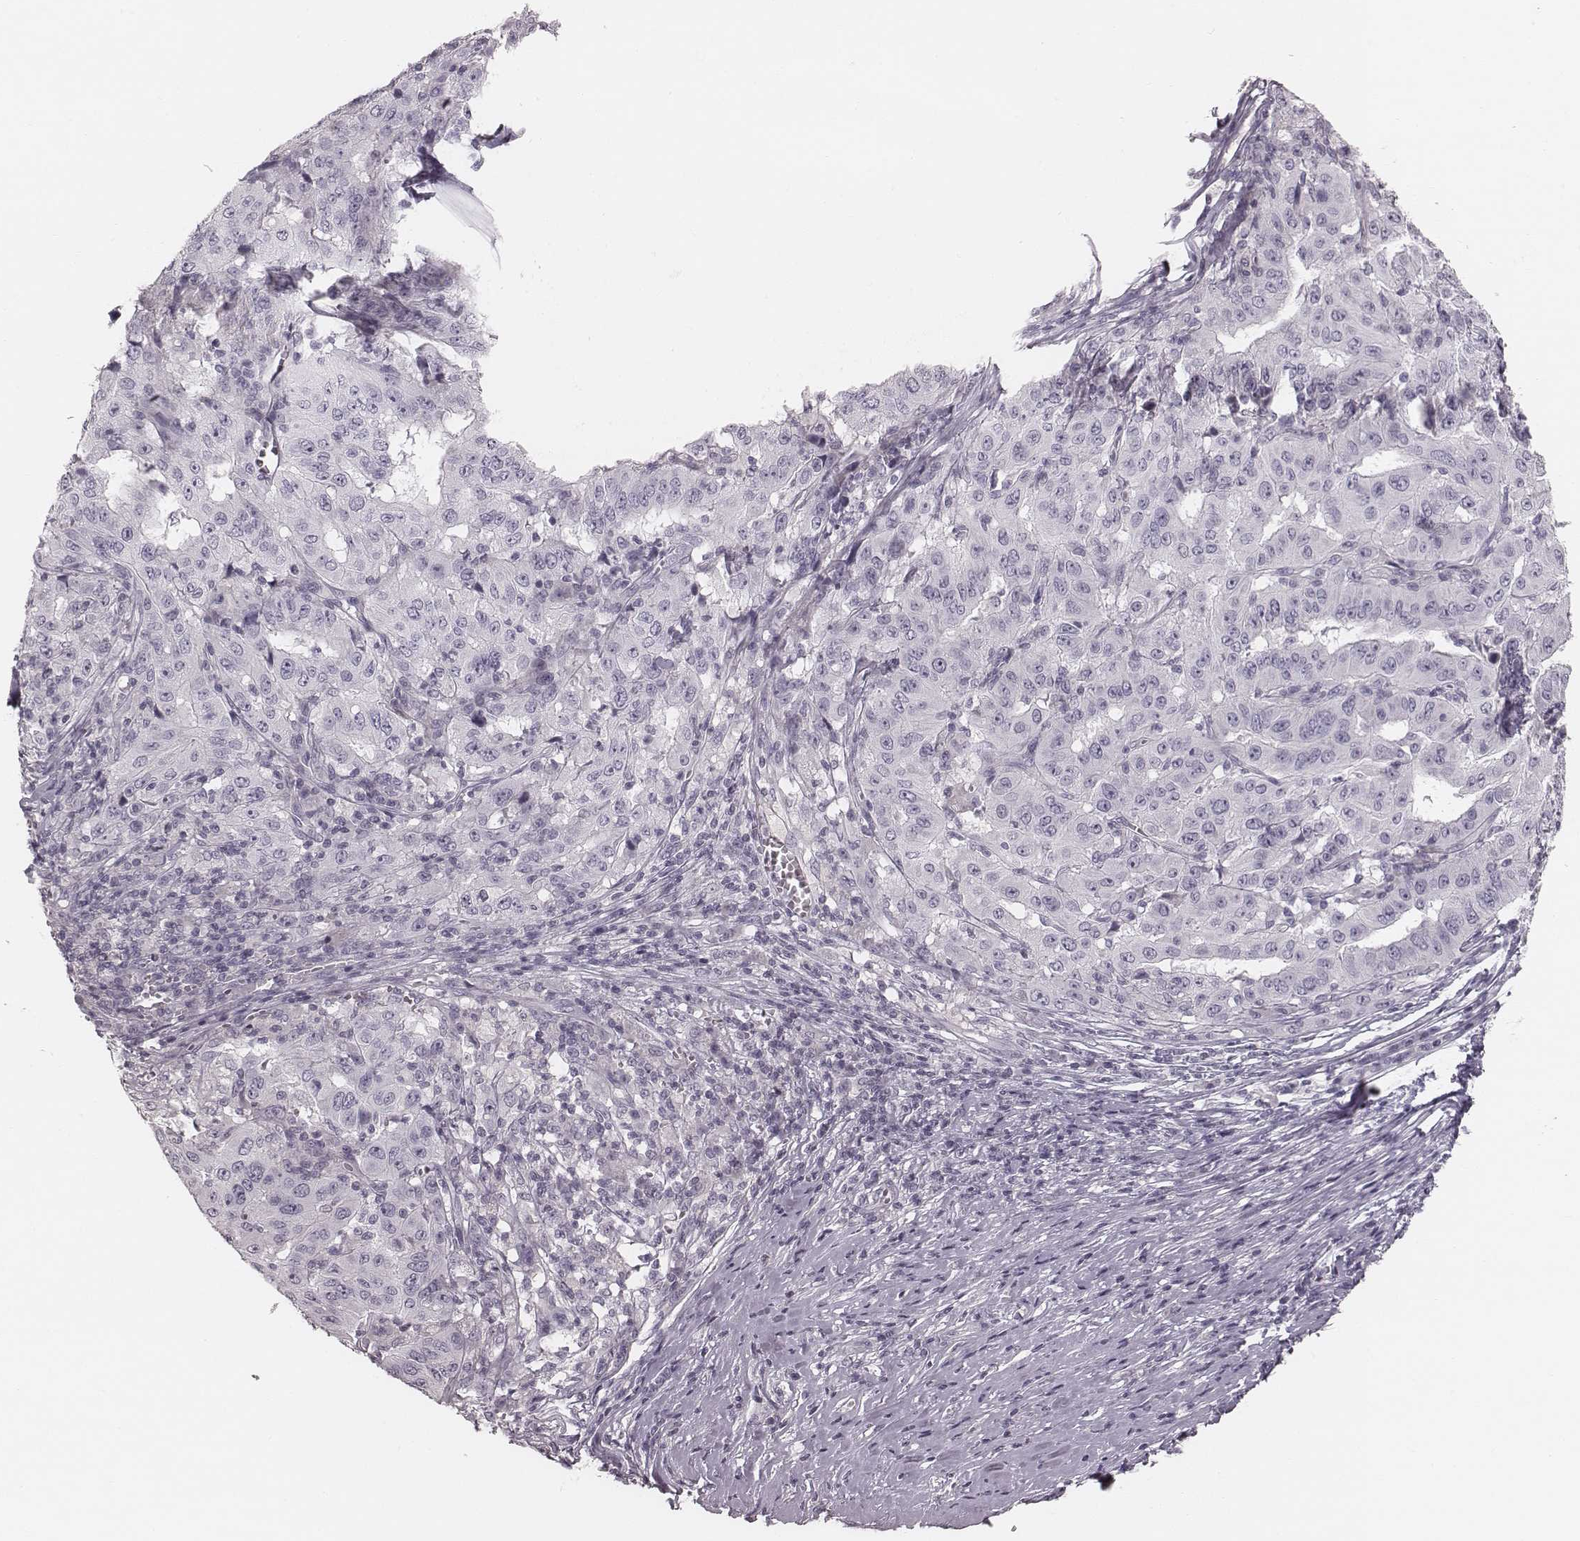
{"staining": {"intensity": "negative", "quantity": "none", "location": "none"}, "tissue": "pancreatic cancer", "cell_type": "Tumor cells", "image_type": "cancer", "snomed": [{"axis": "morphology", "description": "Adenocarcinoma, NOS"}, {"axis": "topography", "description": "Pancreas"}], "caption": "A high-resolution image shows IHC staining of pancreatic adenocarcinoma, which reveals no significant positivity in tumor cells. Brightfield microscopy of immunohistochemistry stained with DAB (3,3'-diaminobenzidine) (brown) and hematoxylin (blue), captured at high magnification.", "gene": "S100Z", "patient": {"sex": "male", "age": 63}}